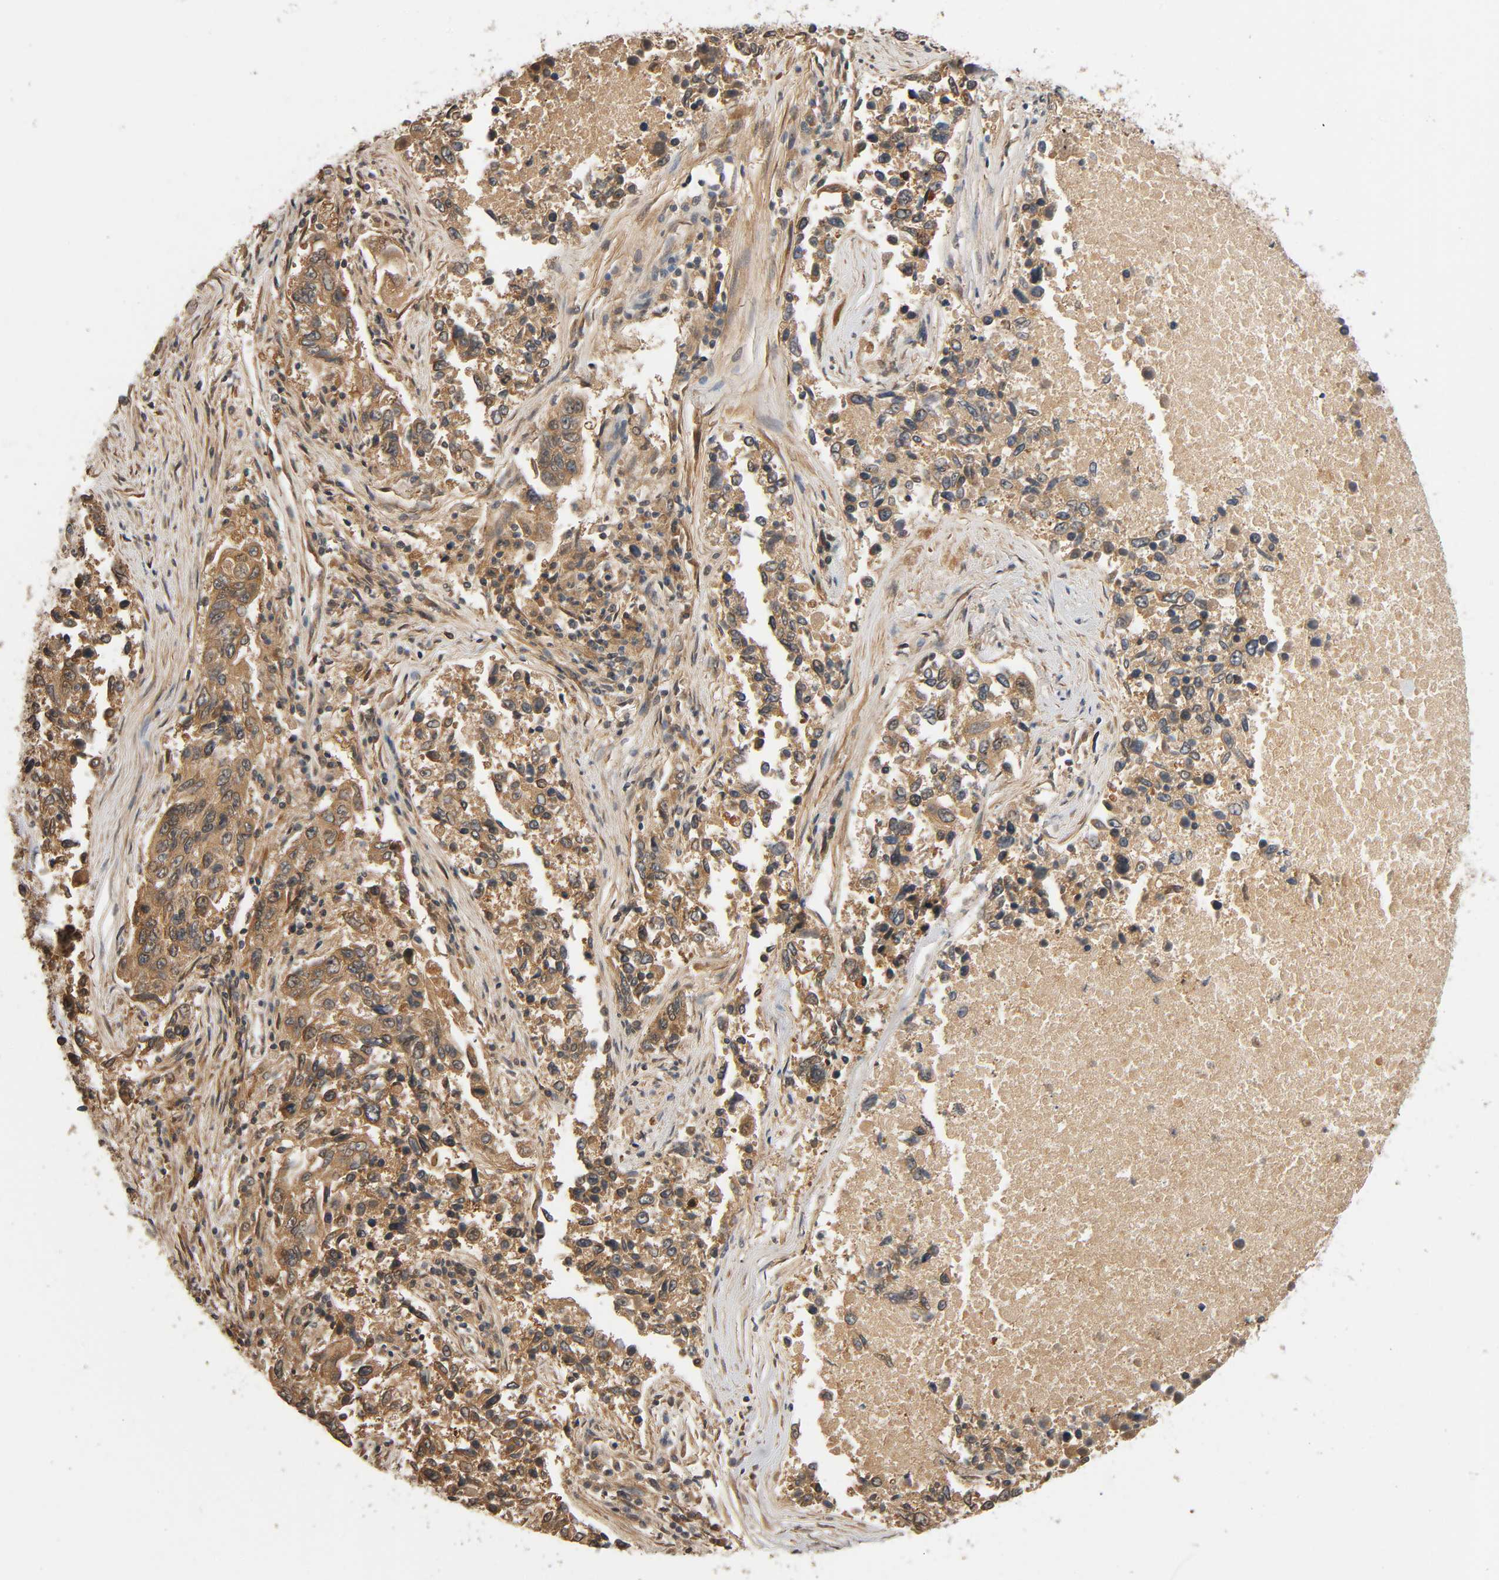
{"staining": {"intensity": "moderate", "quantity": ">75%", "location": "cytoplasmic/membranous,nuclear"}, "tissue": "lung cancer", "cell_type": "Tumor cells", "image_type": "cancer", "snomed": [{"axis": "morphology", "description": "Adenocarcinoma, NOS"}, {"axis": "topography", "description": "Lung"}], "caption": "Lung cancer stained for a protein (brown) displays moderate cytoplasmic/membranous and nuclear positive staining in about >75% of tumor cells.", "gene": "NEDD8", "patient": {"sex": "male", "age": 84}}